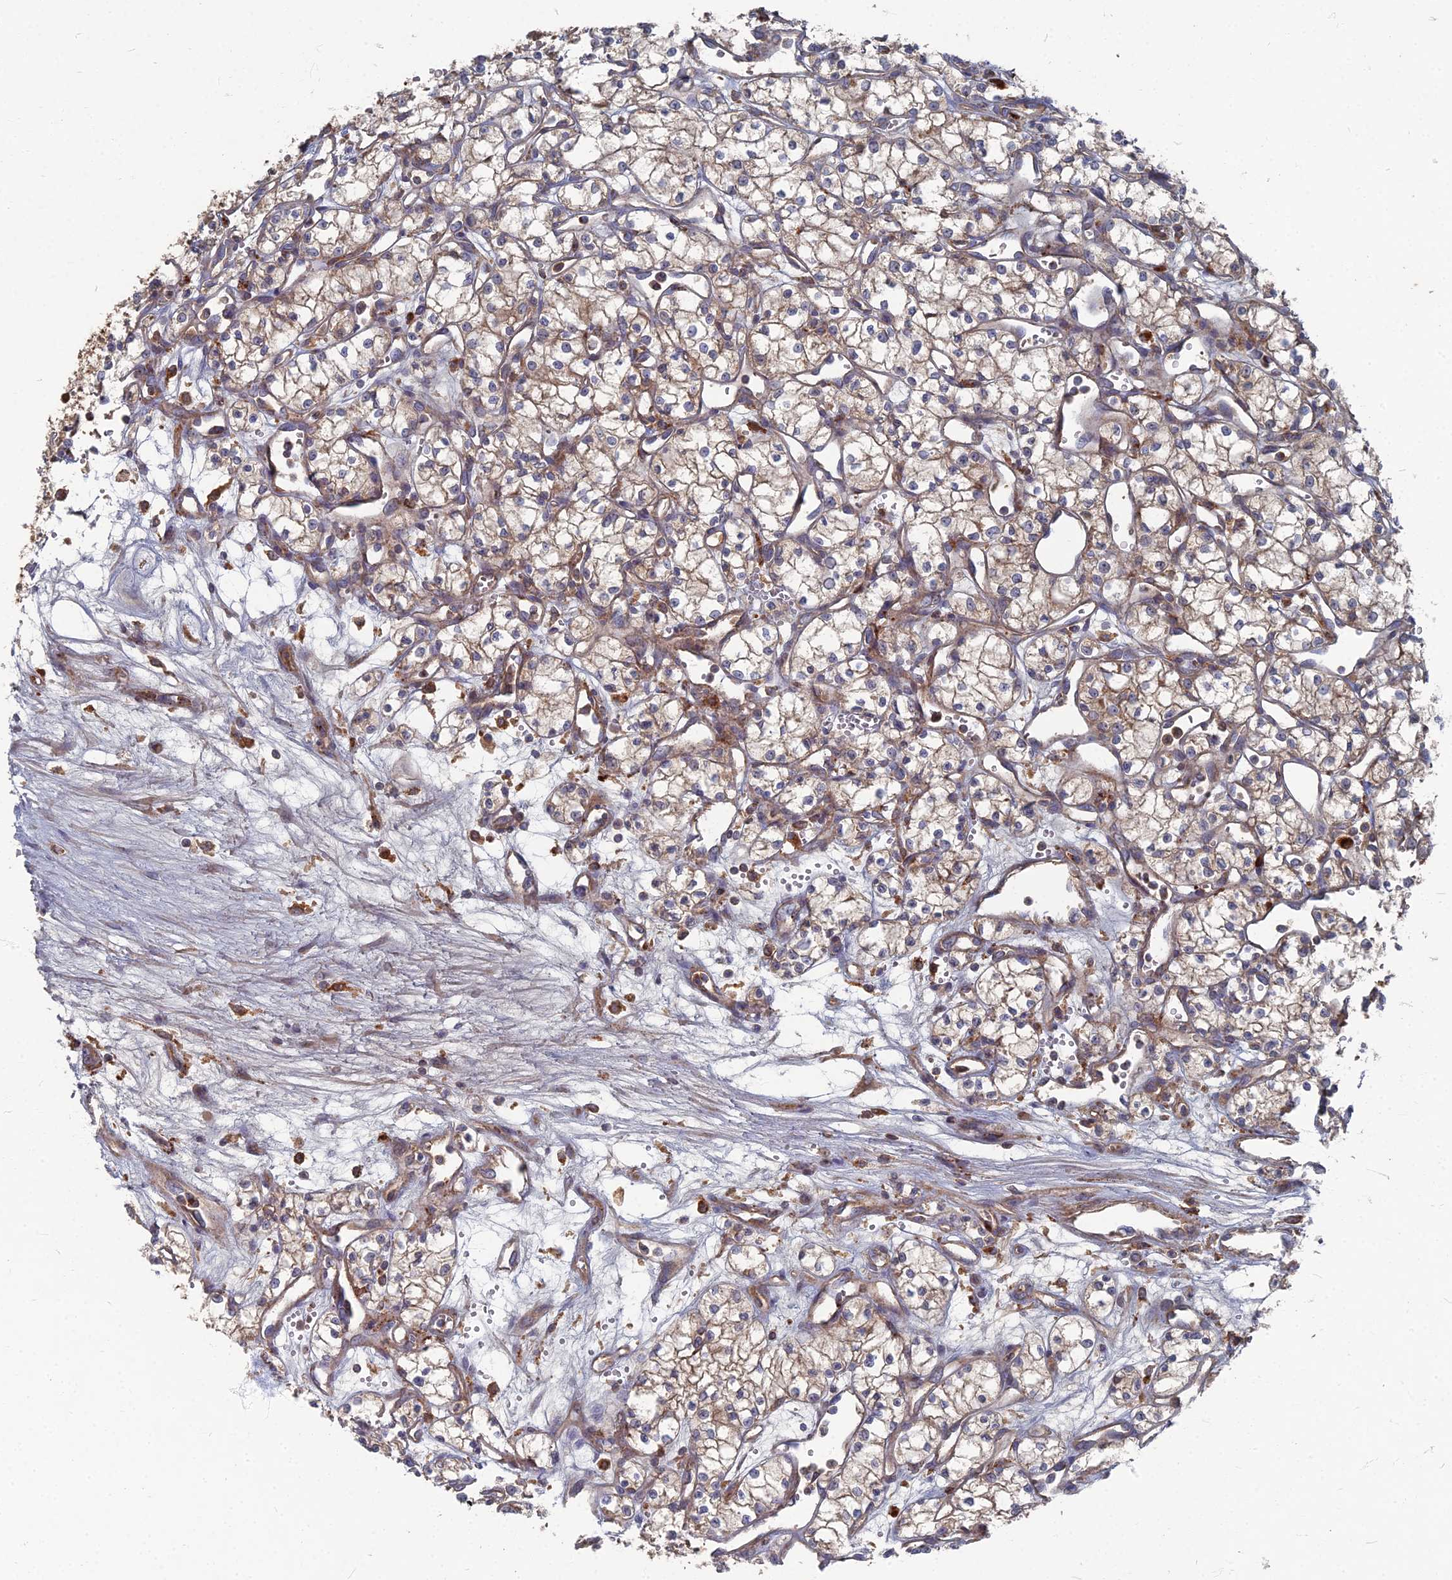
{"staining": {"intensity": "weak", "quantity": "<25%", "location": "cytoplasmic/membranous"}, "tissue": "renal cancer", "cell_type": "Tumor cells", "image_type": "cancer", "snomed": [{"axis": "morphology", "description": "Adenocarcinoma, NOS"}, {"axis": "topography", "description": "Kidney"}], "caption": "Tumor cells are negative for brown protein staining in adenocarcinoma (renal).", "gene": "PPCDC", "patient": {"sex": "male", "age": 59}}